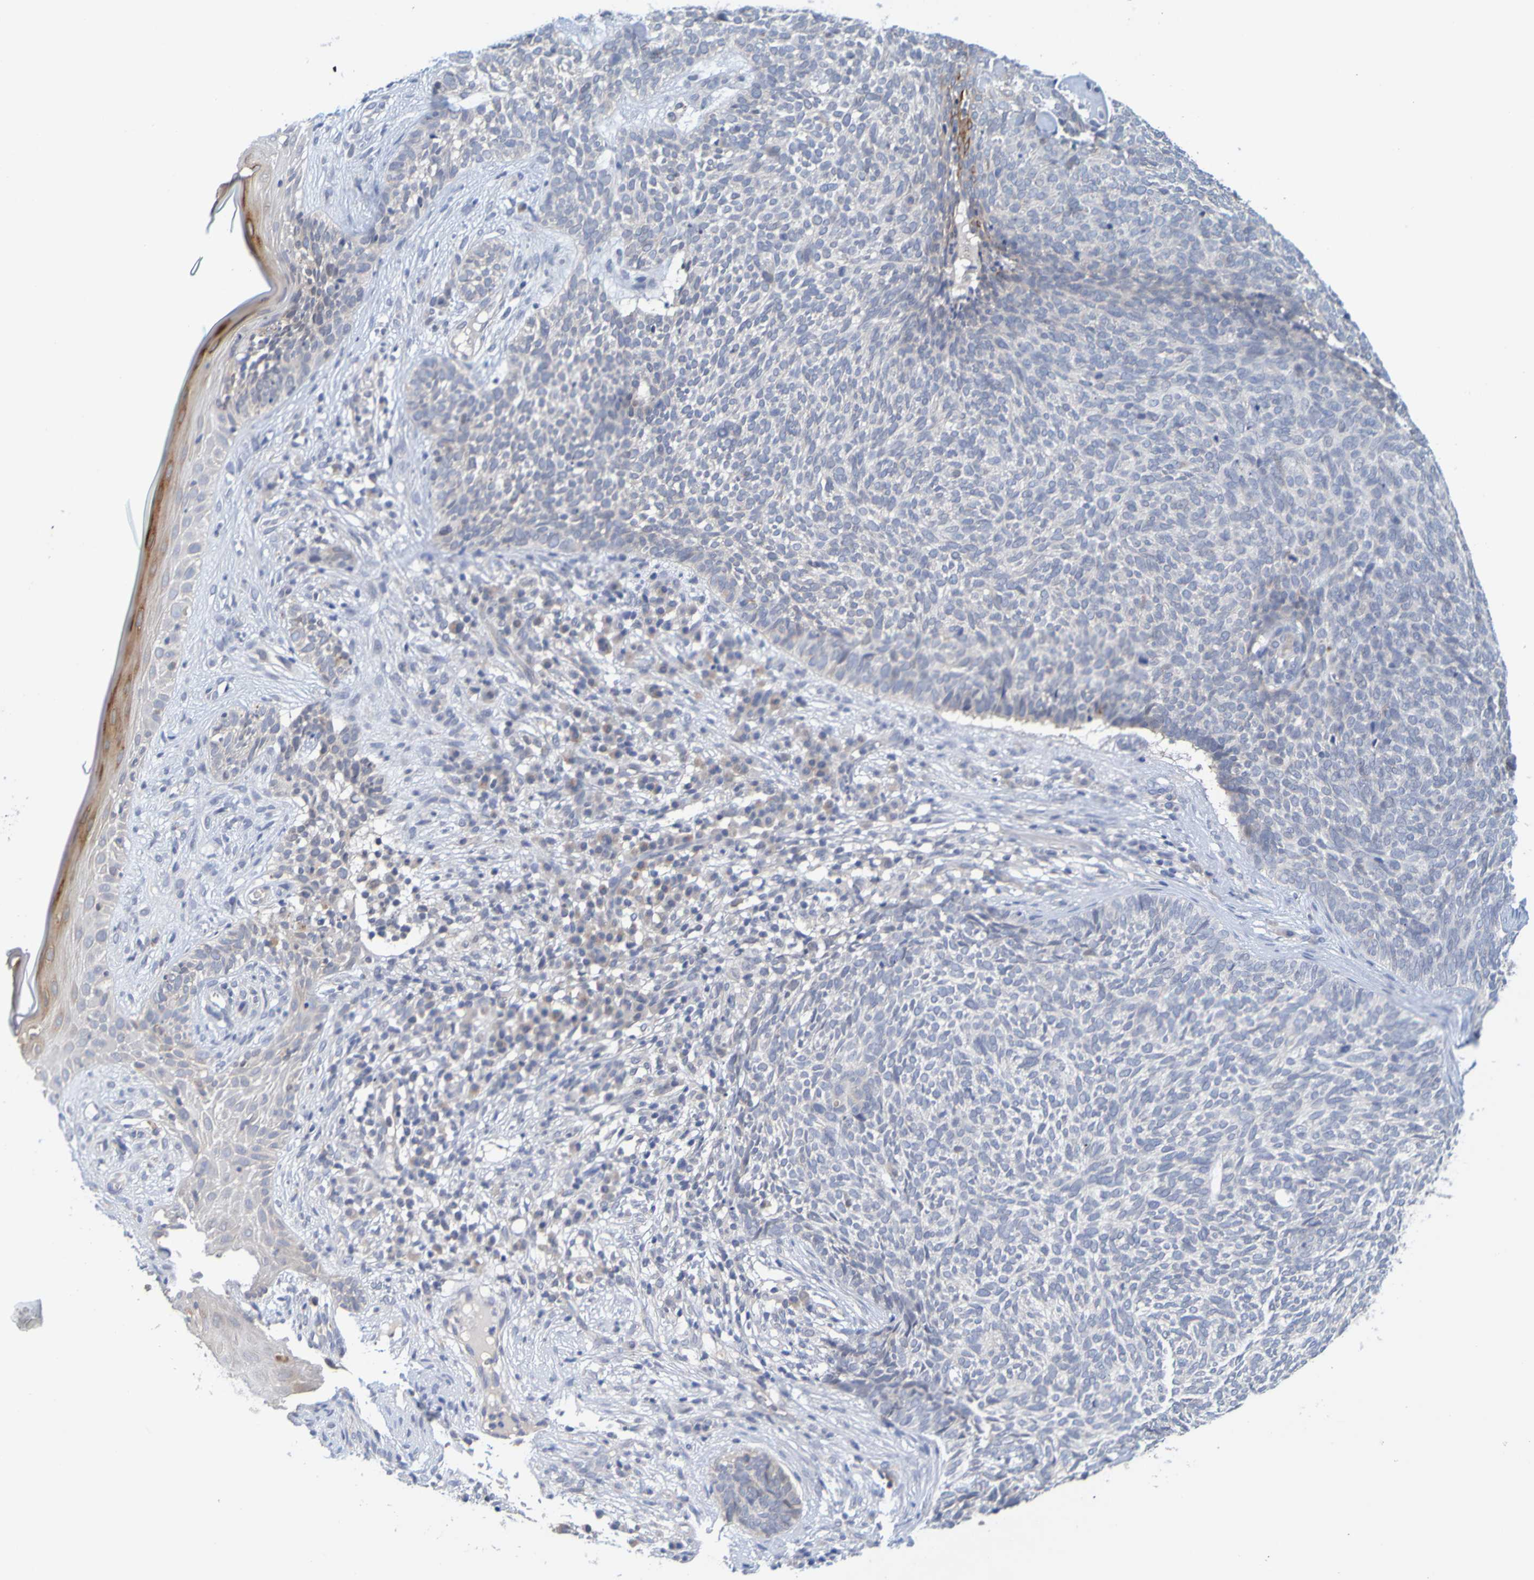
{"staining": {"intensity": "weak", "quantity": "<25%", "location": "cytoplasmic/membranous"}, "tissue": "skin cancer", "cell_type": "Tumor cells", "image_type": "cancer", "snomed": [{"axis": "morphology", "description": "Basal cell carcinoma"}, {"axis": "topography", "description": "Skin"}], "caption": "Tumor cells show no significant staining in skin cancer (basal cell carcinoma). (DAB (3,3'-diaminobenzidine) IHC, high magnification).", "gene": "ENDOU", "patient": {"sex": "female", "age": 84}}